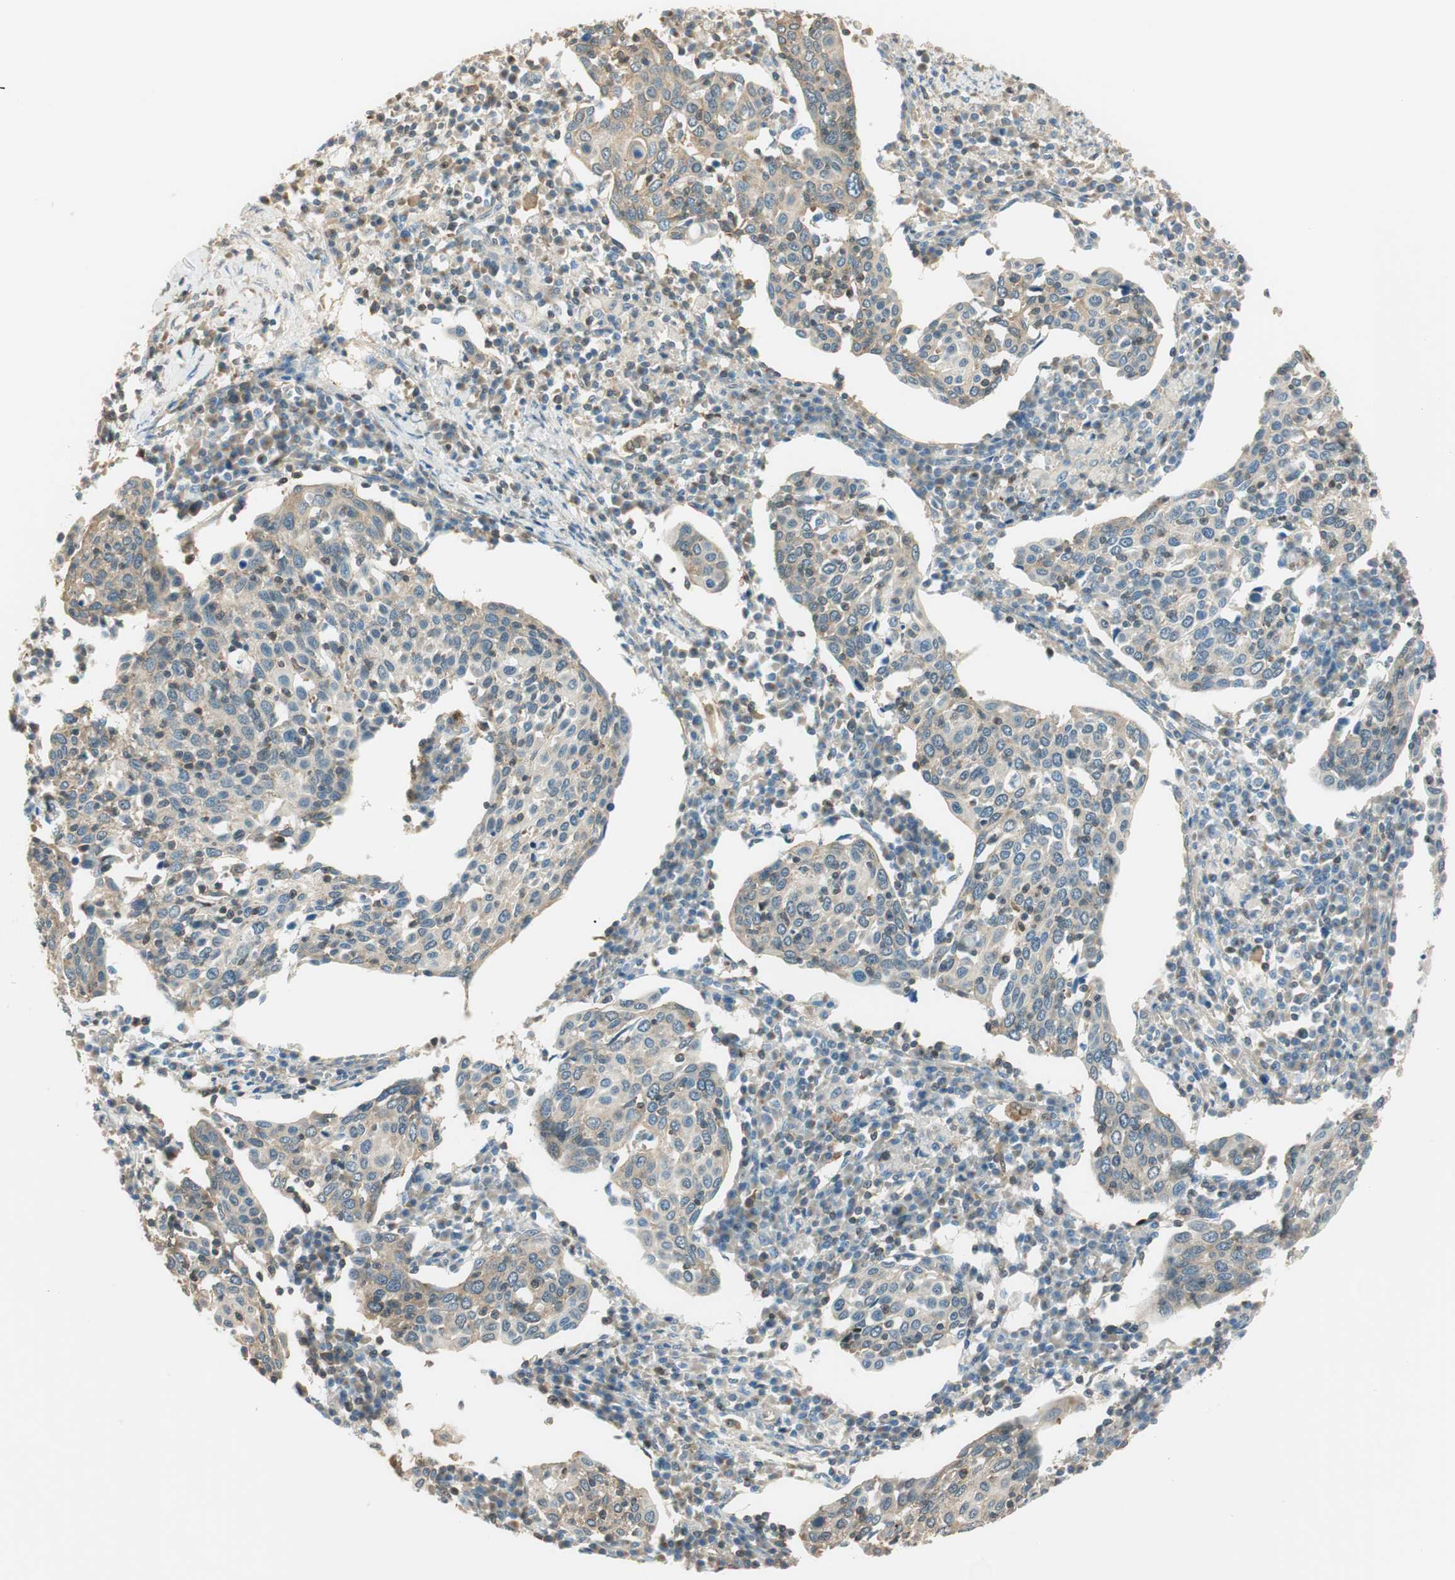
{"staining": {"intensity": "weak", "quantity": "25%-75%", "location": "cytoplasmic/membranous"}, "tissue": "cervical cancer", "cell_type": "Tumor cells", "image_type": "cancer", "snomed": [{"axis": "morphology", "description": "Squamous cell carcinoma, NOS"}, {"axis": "topography", "description": "Cervix"}], "caption": "IHC image of cervical squamous cell carcinoma stained for a protein (brown), which displays low levels of weak cytoplasmic/membranous positivity in approximately 25%-75% of tumor cells.", "gene": "PI4K2B", "patient": {"sex": "female", "age": 40}}